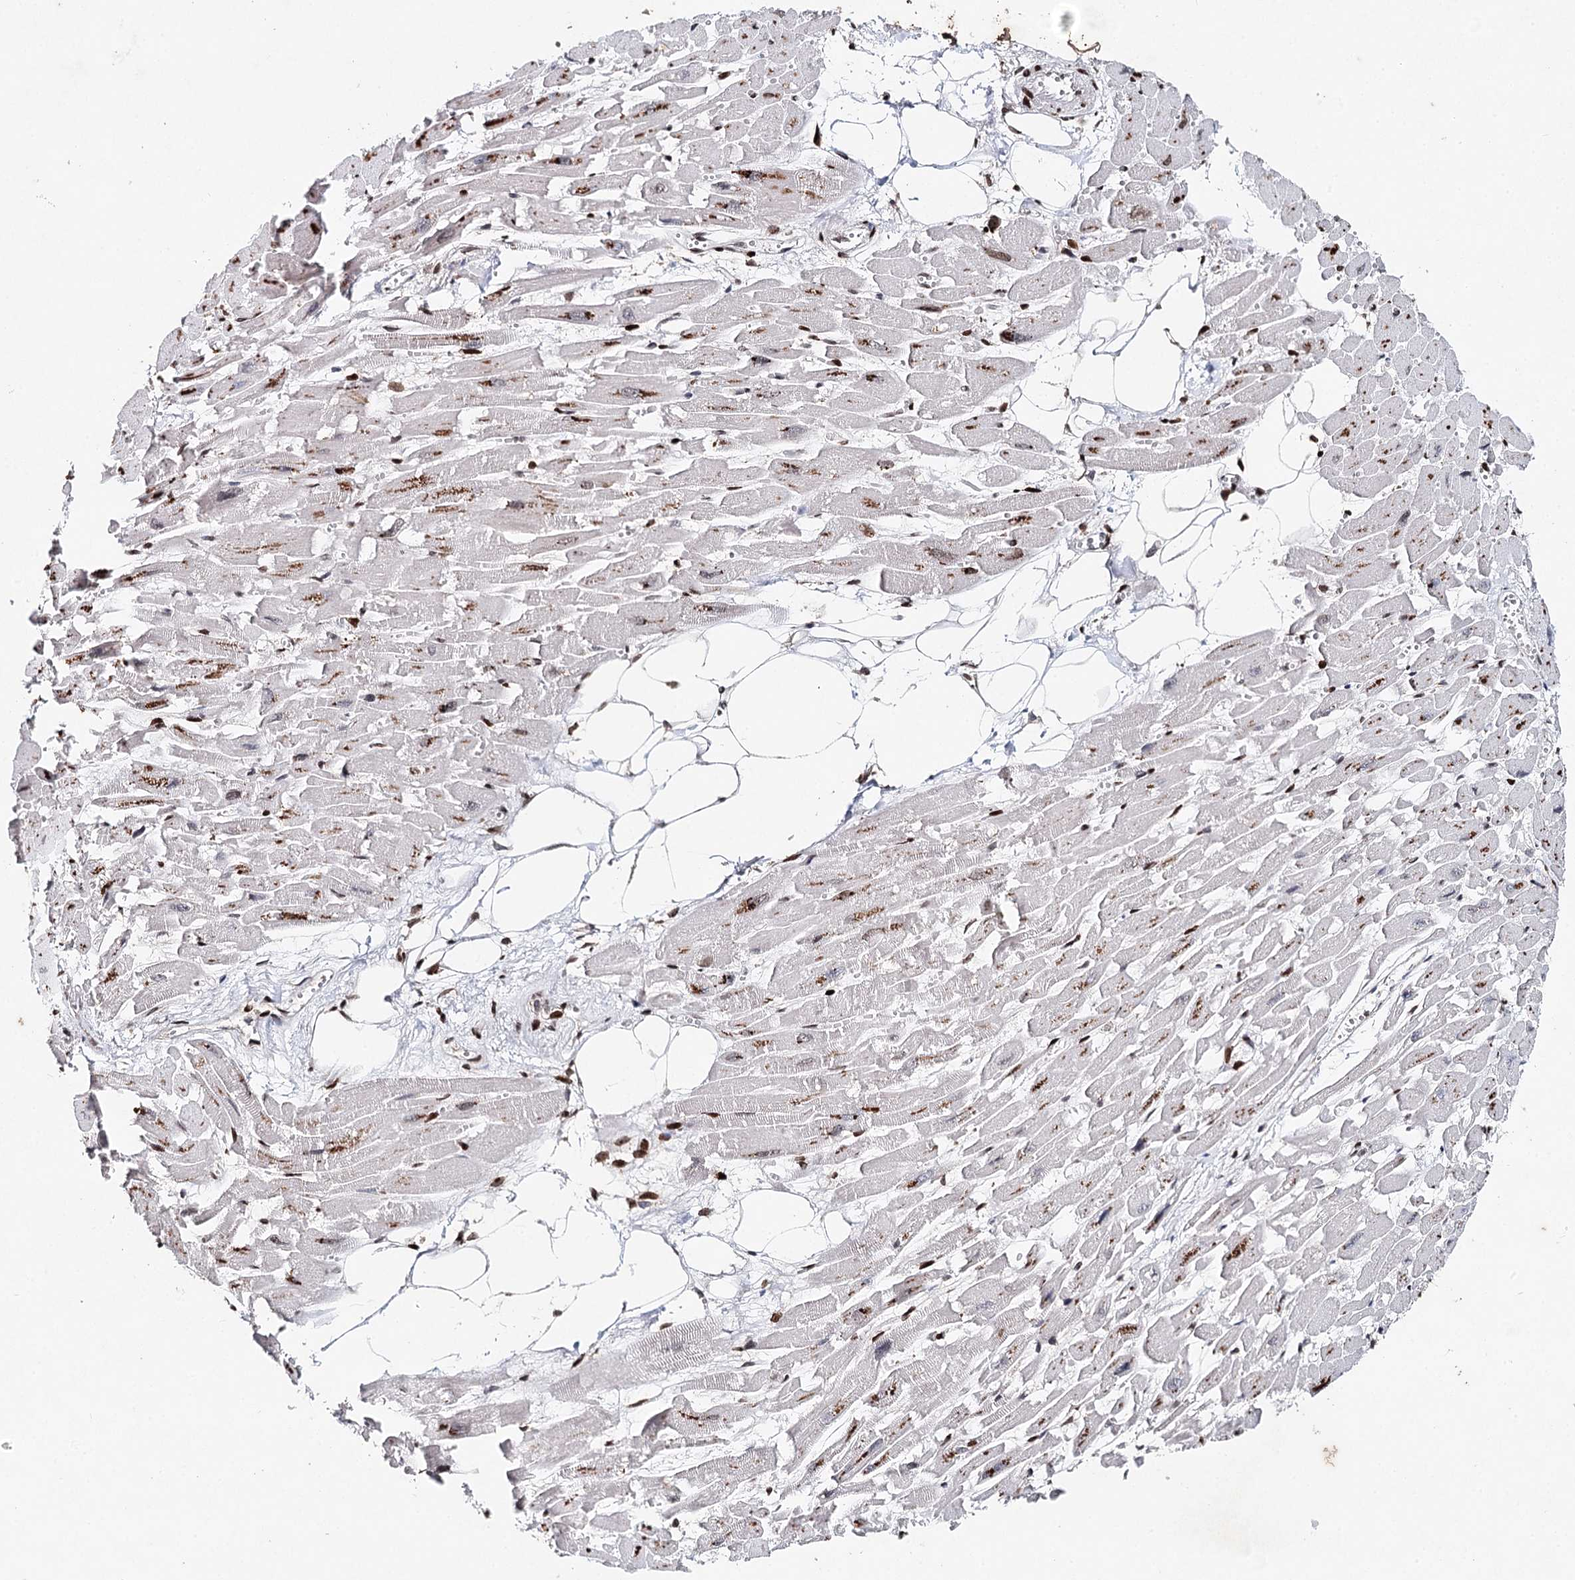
{"staining": {"intensity": "moderate", "quantity": "<25%", "location": "cytoplasmic/membranous,nuclear"}, "tissue": "heart muscle", "cell_type": "Cardiomyocytes", "image_type": "normal", "snomed": [{"axis": "morphology", "description": "Normal tissue, NOS"}, {"axis": "topography", "description": "Heart"}], "caption": "A photomicrograph of human heart muscle stained for a protein reveals moderate cytoplasmic/membranous,nuclear brown staining in cardiomyocytes.", "gene": "FRMD4A", "patient": {"sex": "female", "age": 64}}